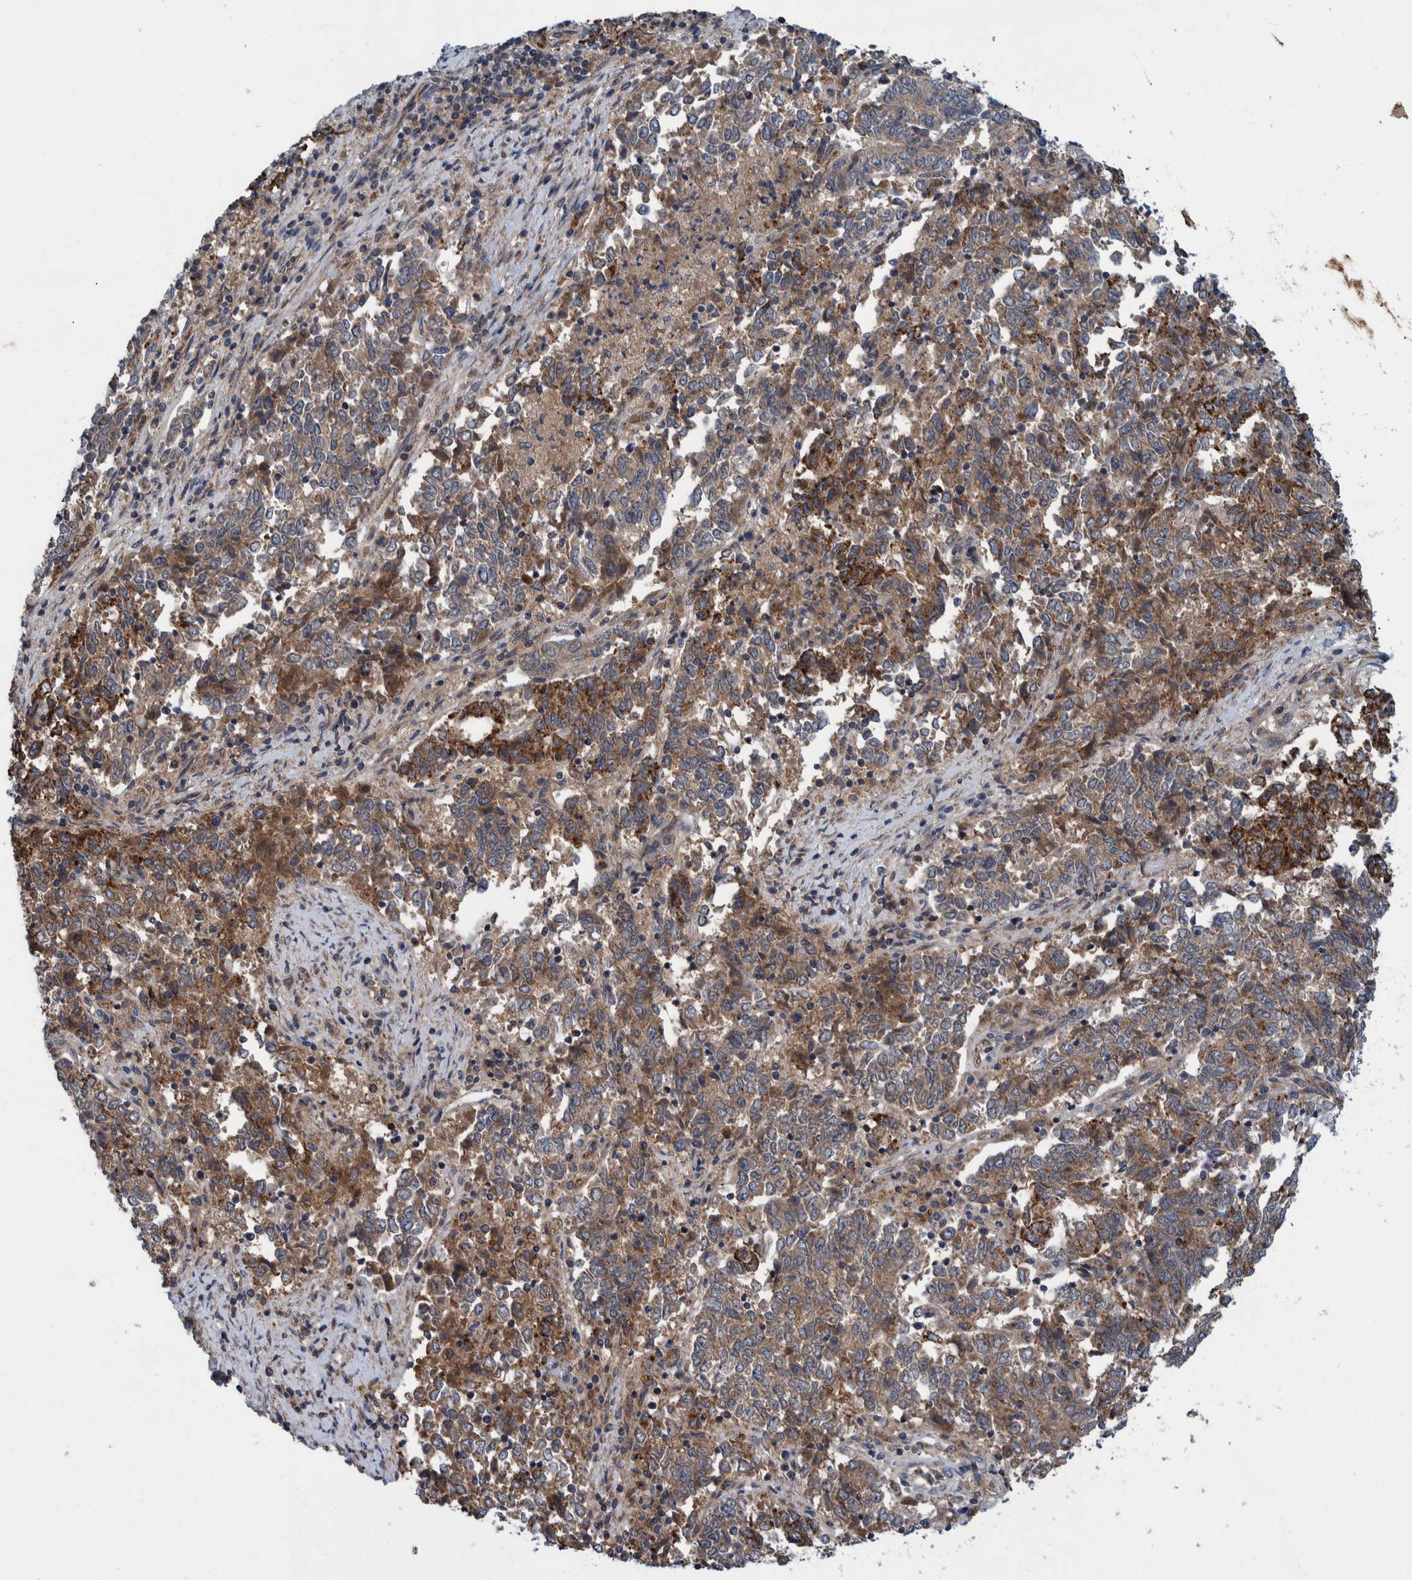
{"staining": {"intensity": "moderate", "quantity": ">75%", "location": "cytoplasmic/membranous"}, "tissue": "endometrial cancer", "cell_type": "Tumor cells", "image_type": "cancer", "snomed": [{"axis": "morphology", "description": "Adenocarcinoma, NOS"}, {"axis": "topography", "description": "Endometrium"}], "caption": "DAB immunohistochemical staining of human adenocarcinoma (endometrial) exhibits moderate cytoplasmic/membranous protein staining in approximately >75% of tumor cells.", "gene": "ITIH3", "patient": {"sex": "female", "age": 80}}